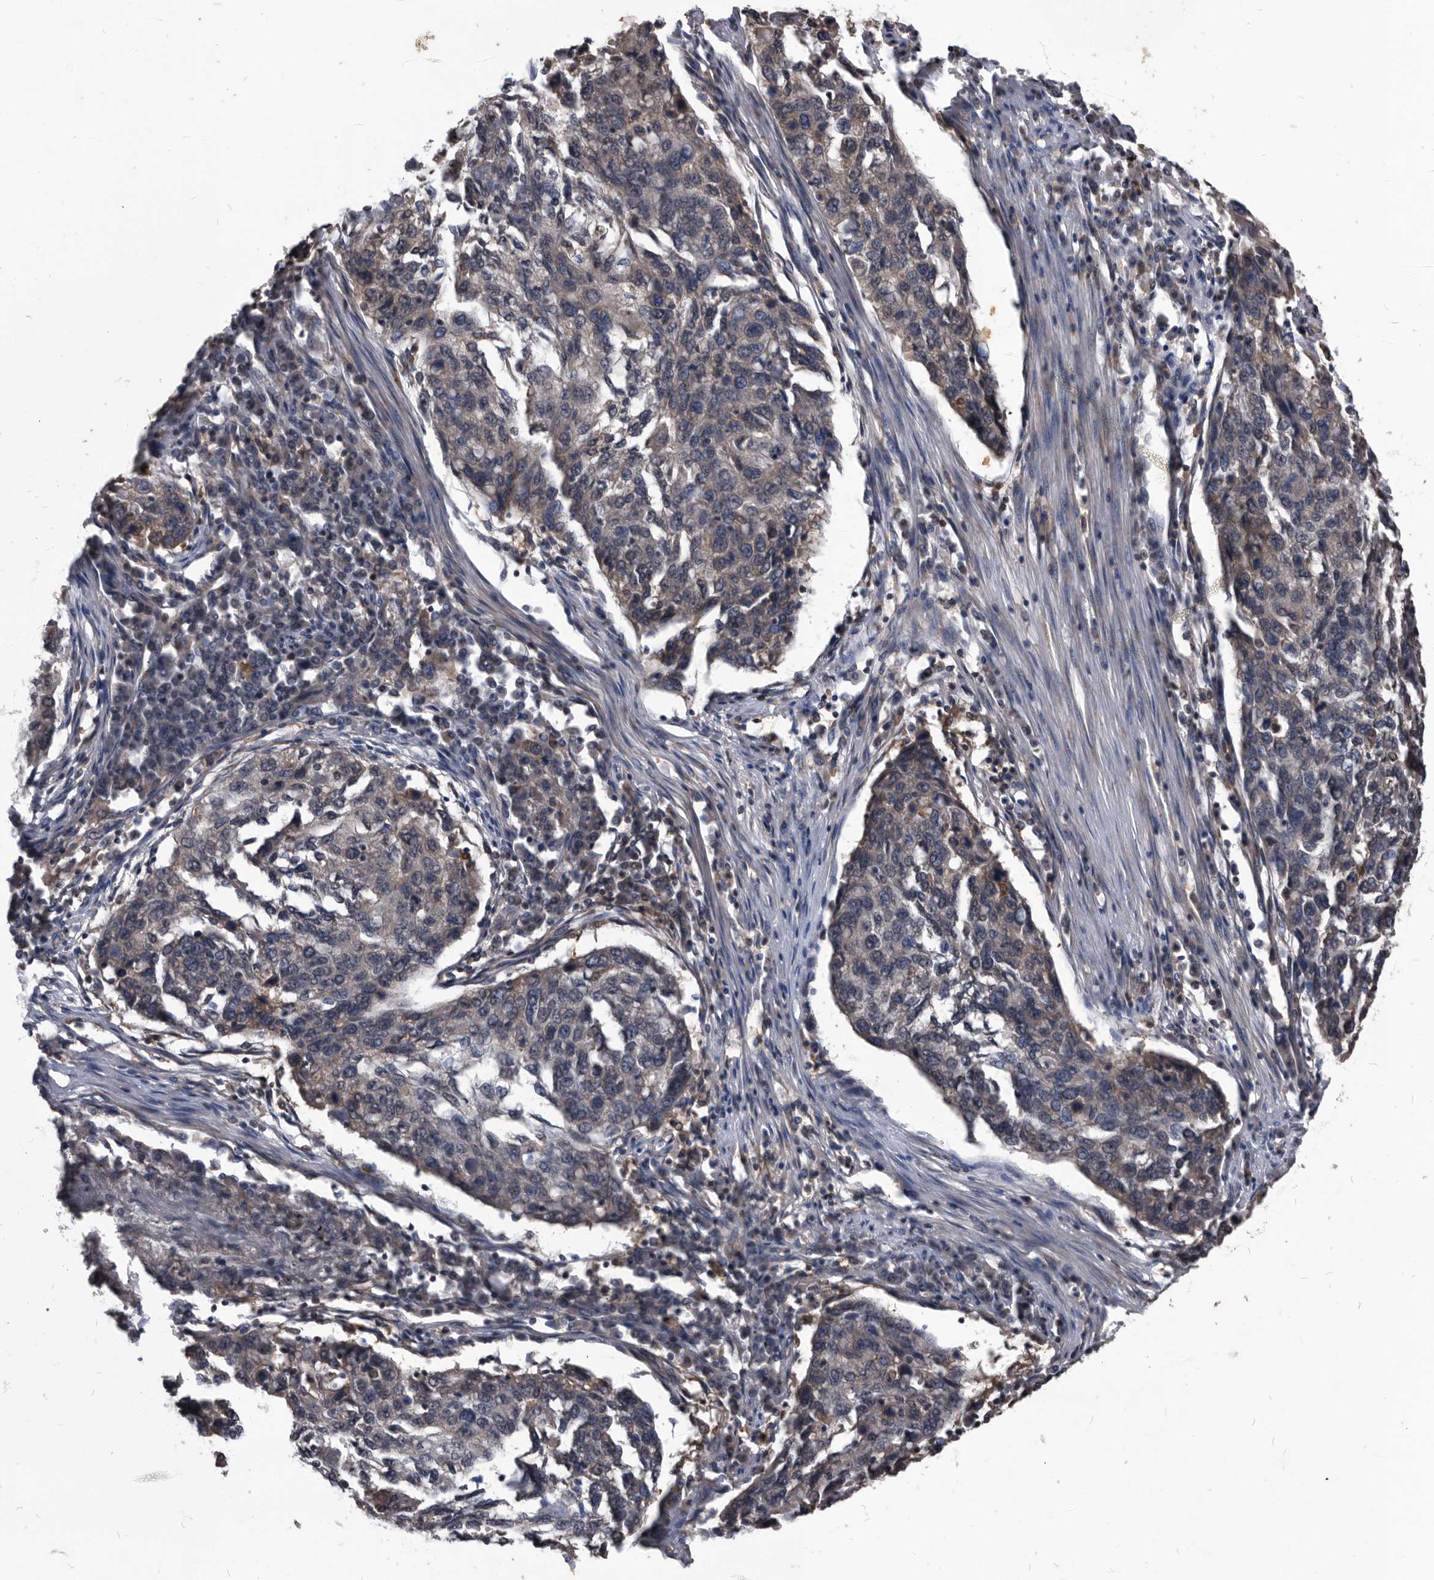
{"staining": {"intensity": "weak", "quantity": "25%-75%", "location": "cytoplasmic/membranous"}, "tissue": "lung cancer", "cell_type": "Tumor cells", "image_type": "cancer", "snomed": [{"axis": "morphology", "description": "Squamous cell carcinoma, NOS"}, {"axis": "topography", "description": "Lung"}], "caption": "Immunohistochemistry of human squamous cell carcinoma (lung) demonstrates low levels of weak cytoplasmic/membranous staining in about 25%-75% of tumor cells.", "gene": "NRBP1", "patient": {"sex": "female", "age": 63}}